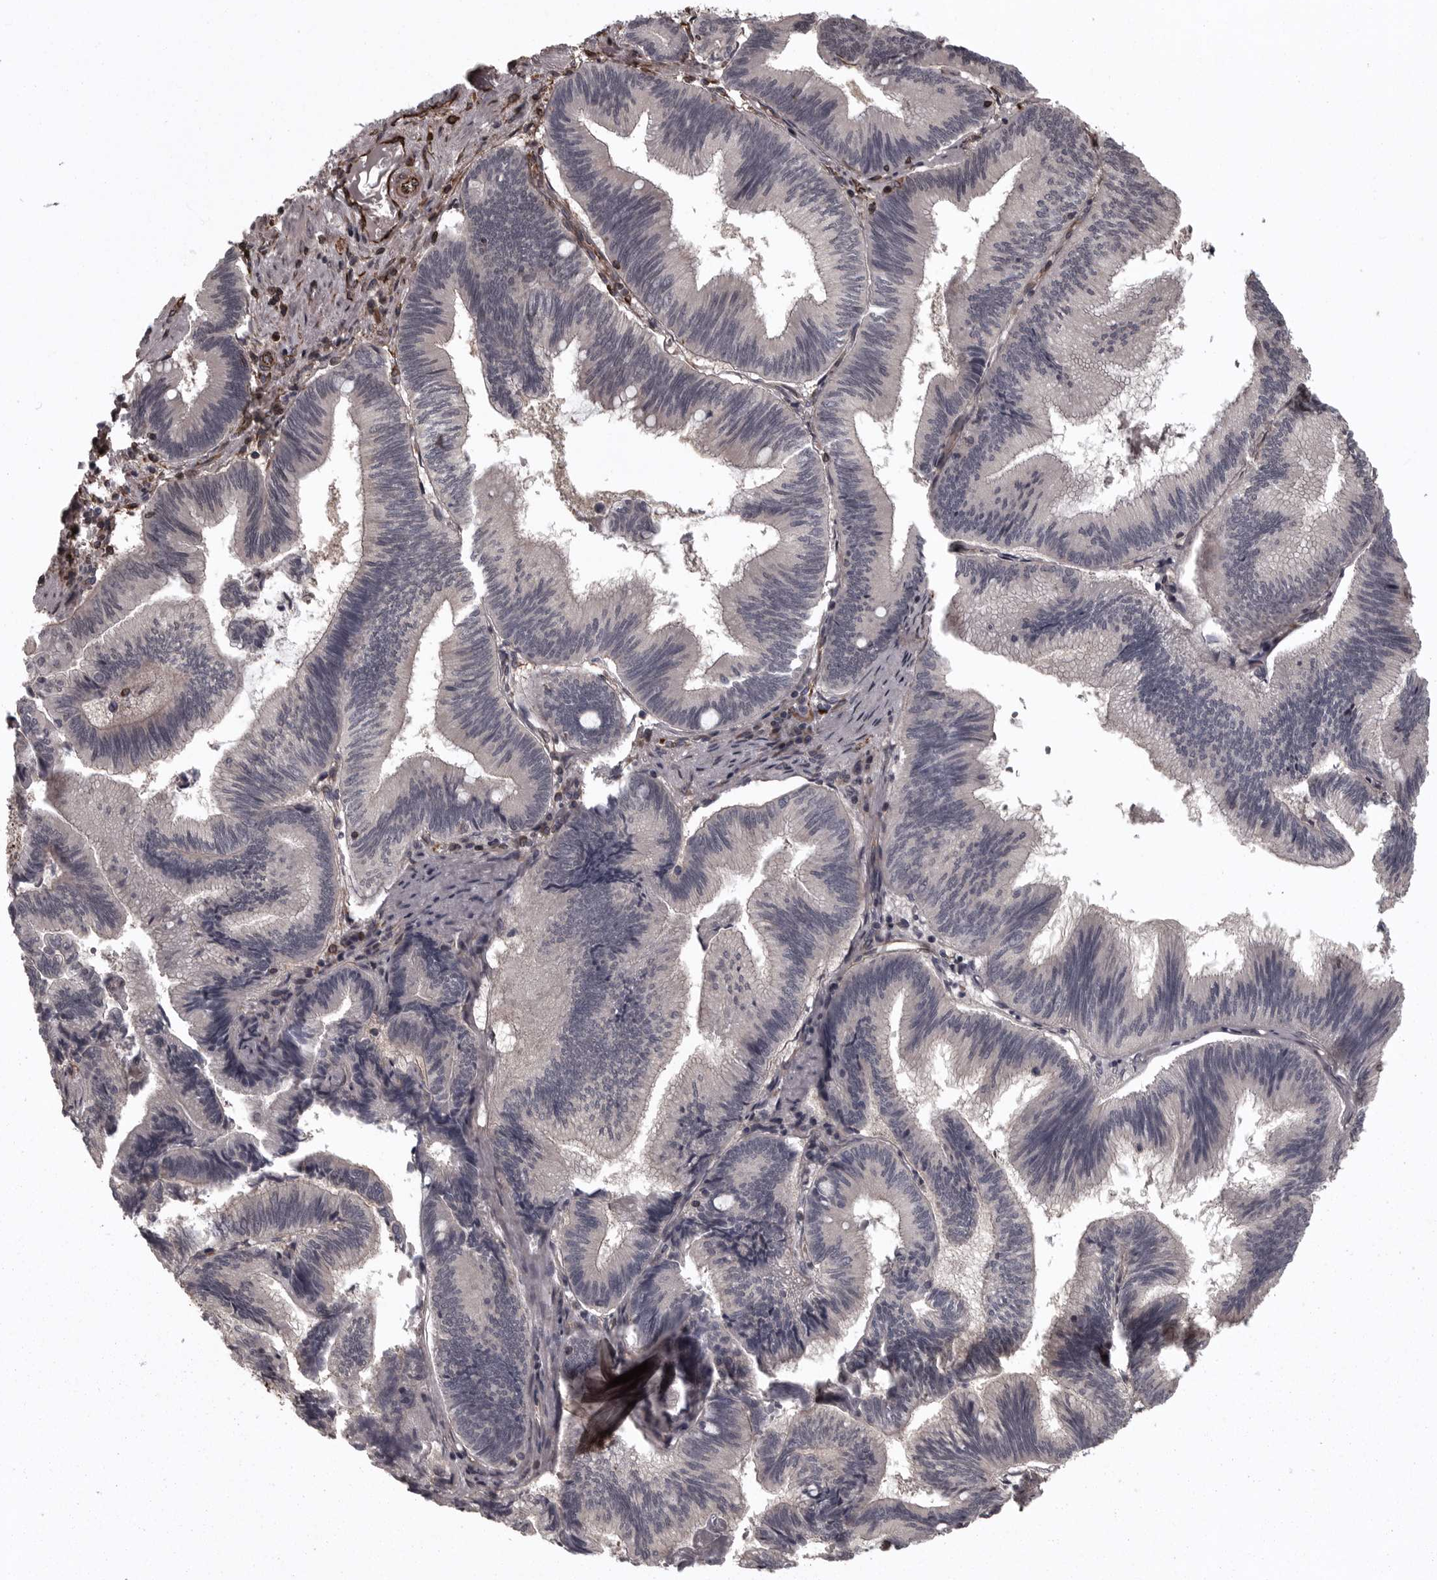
{"staining": {"intensity": "negative", "quantity": "none", "location": "none"}, "tissue": "pancreatic cancer", "cell_type": "Tumor cells", "image_type": "cancer", "snomed": [{"axis": "morphology", "description": "Adenocarcinoma, NOS"}, {"axis": "topography", "description": "Pancreas"}], "caption": "High magnification brightfield microscopy of pancreatic cancer stained with DAB (3,3'-diaminobenzidine) (brown) and counterstained with hematoxylin (blue): tumor cells show no significant expression.", "gene": "FAAP100", "patient": {"sex": "male", "age": 82}}